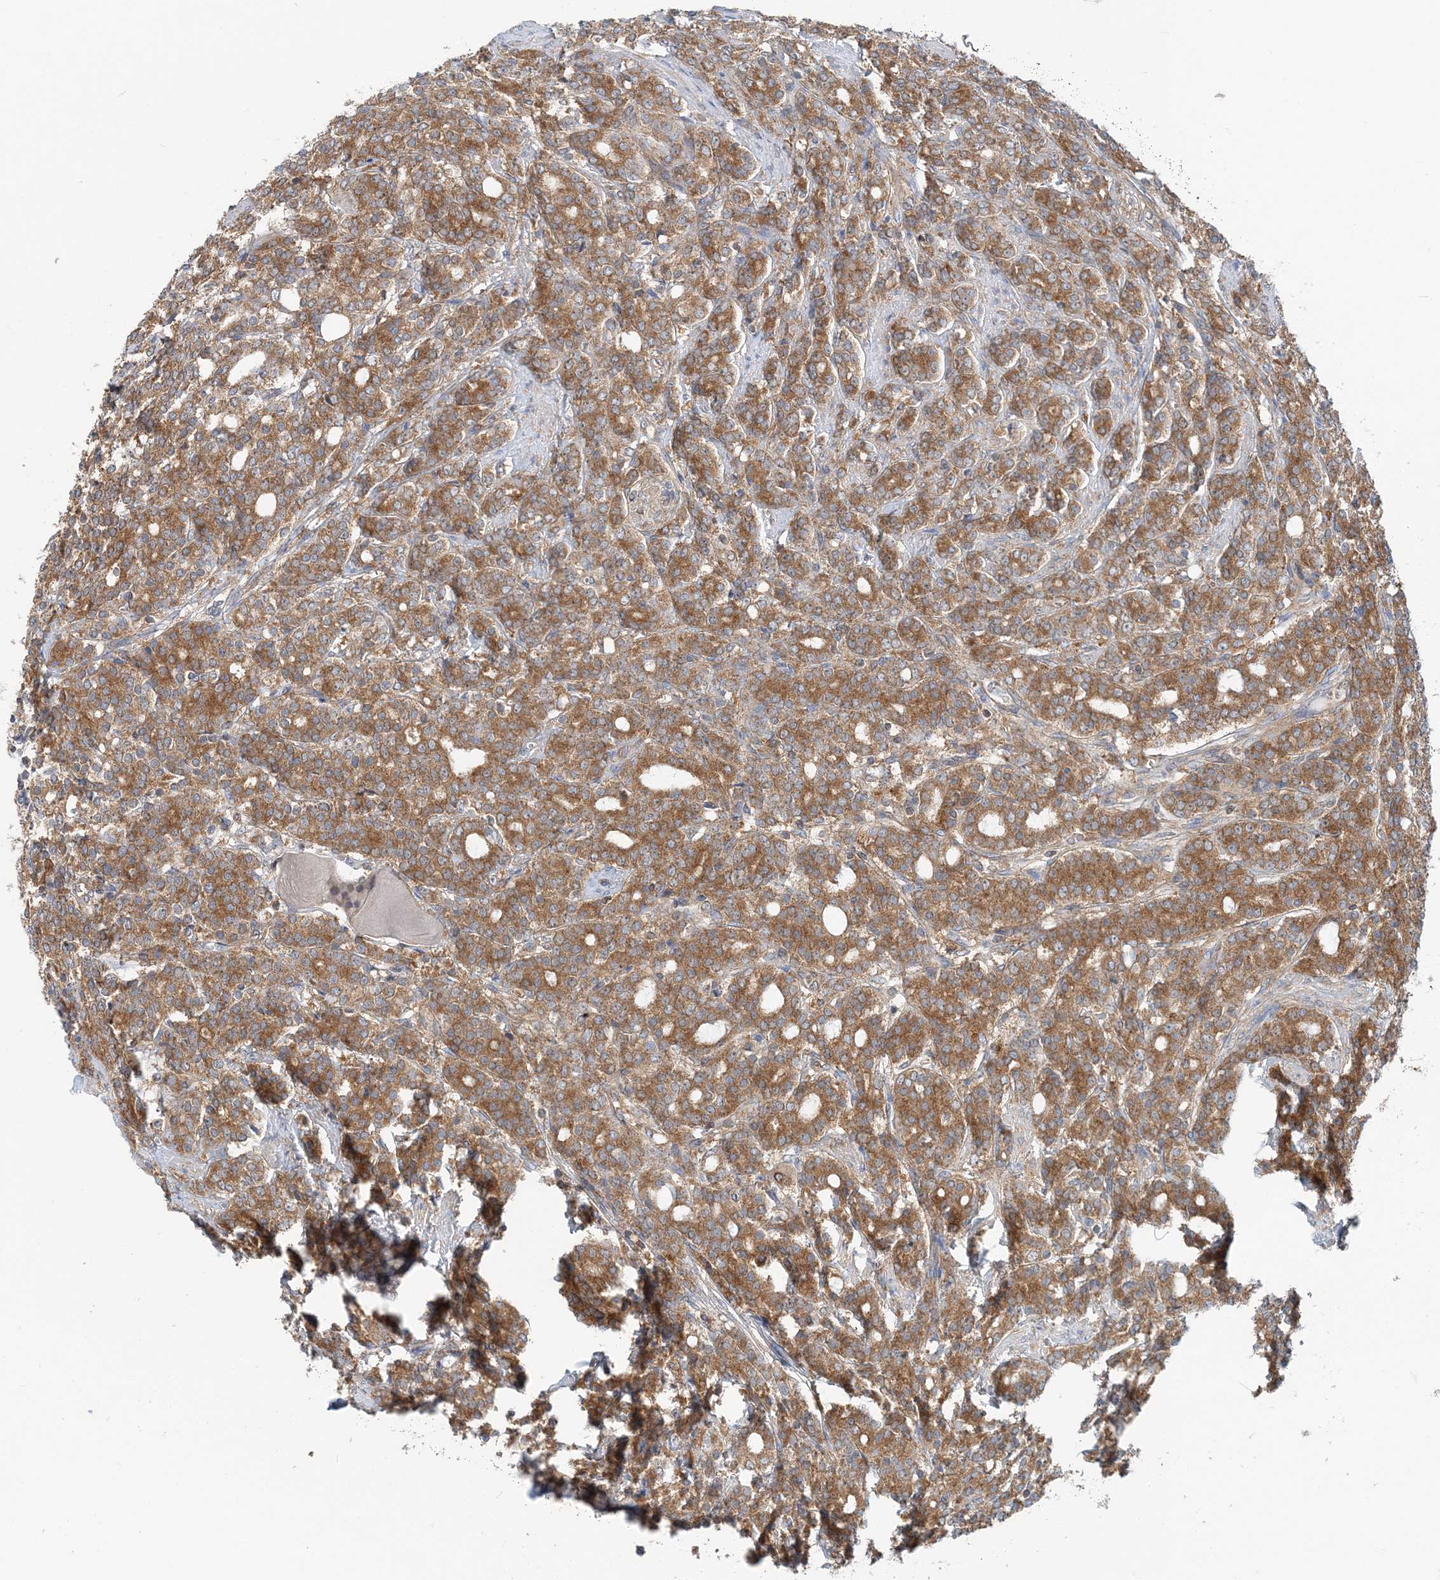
{"staining": {"intensity": "moderate", "quantity": ">75%", "location": "cytoplasmic/membranous"}, "tissue": "prostate cancer", "cell_type": "Tumor cells", "image_type": "cancer", "snomed": [{"axis": "morphology", "description": "Adenocarcinoma, High grade"}, {"axis": "topography", "description": "Prostate"}], "caption": "Human prostate cancer (high-grade adenocarcinoma) stained with a brown dye displays moderate cytoplasmic/membranous positive positivity in approximately >75% of tumor cells.", "gene": "MOB4", "patient": {"sex": "male", "age": 62}}